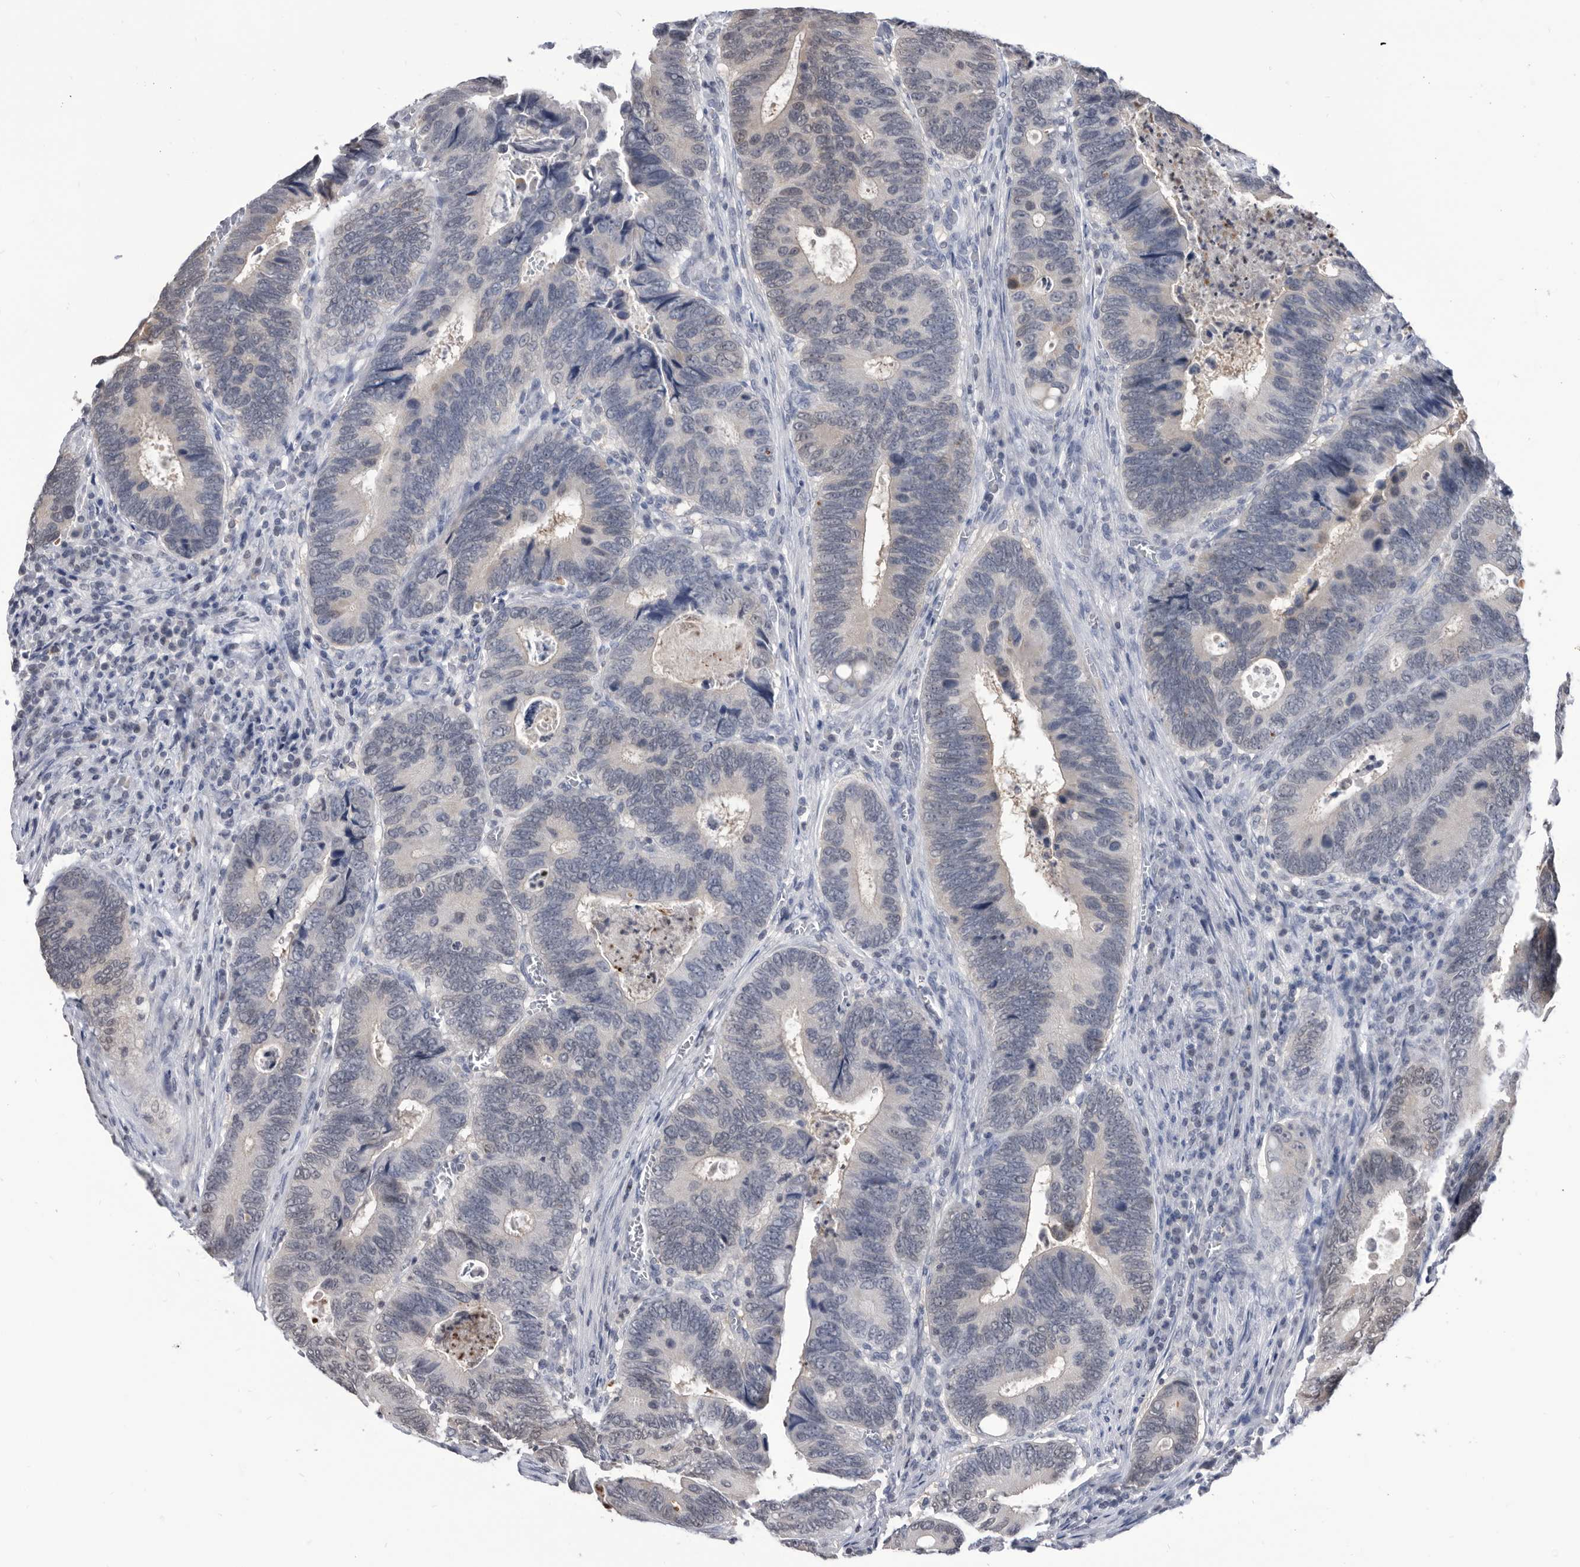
{"staining": {"intensity": "weak", "quantity": "<25%", "location": "nuclear"}, "tissue": "colorectal cancer", "cell_type": "Tumor cells", "image_type": "cancer", "snomed": [{"axis": "morphology", "description": "Adenocarcinoma, NOS"}, {"axis": "topography", "description": "Colon"}], "caption": "Histopathology image shows no protein staining in tumor cells of colorectal adenocarcinoma tissue.", "gene": "TSTD1", "patient": {"sex": "male", "age": 72}}